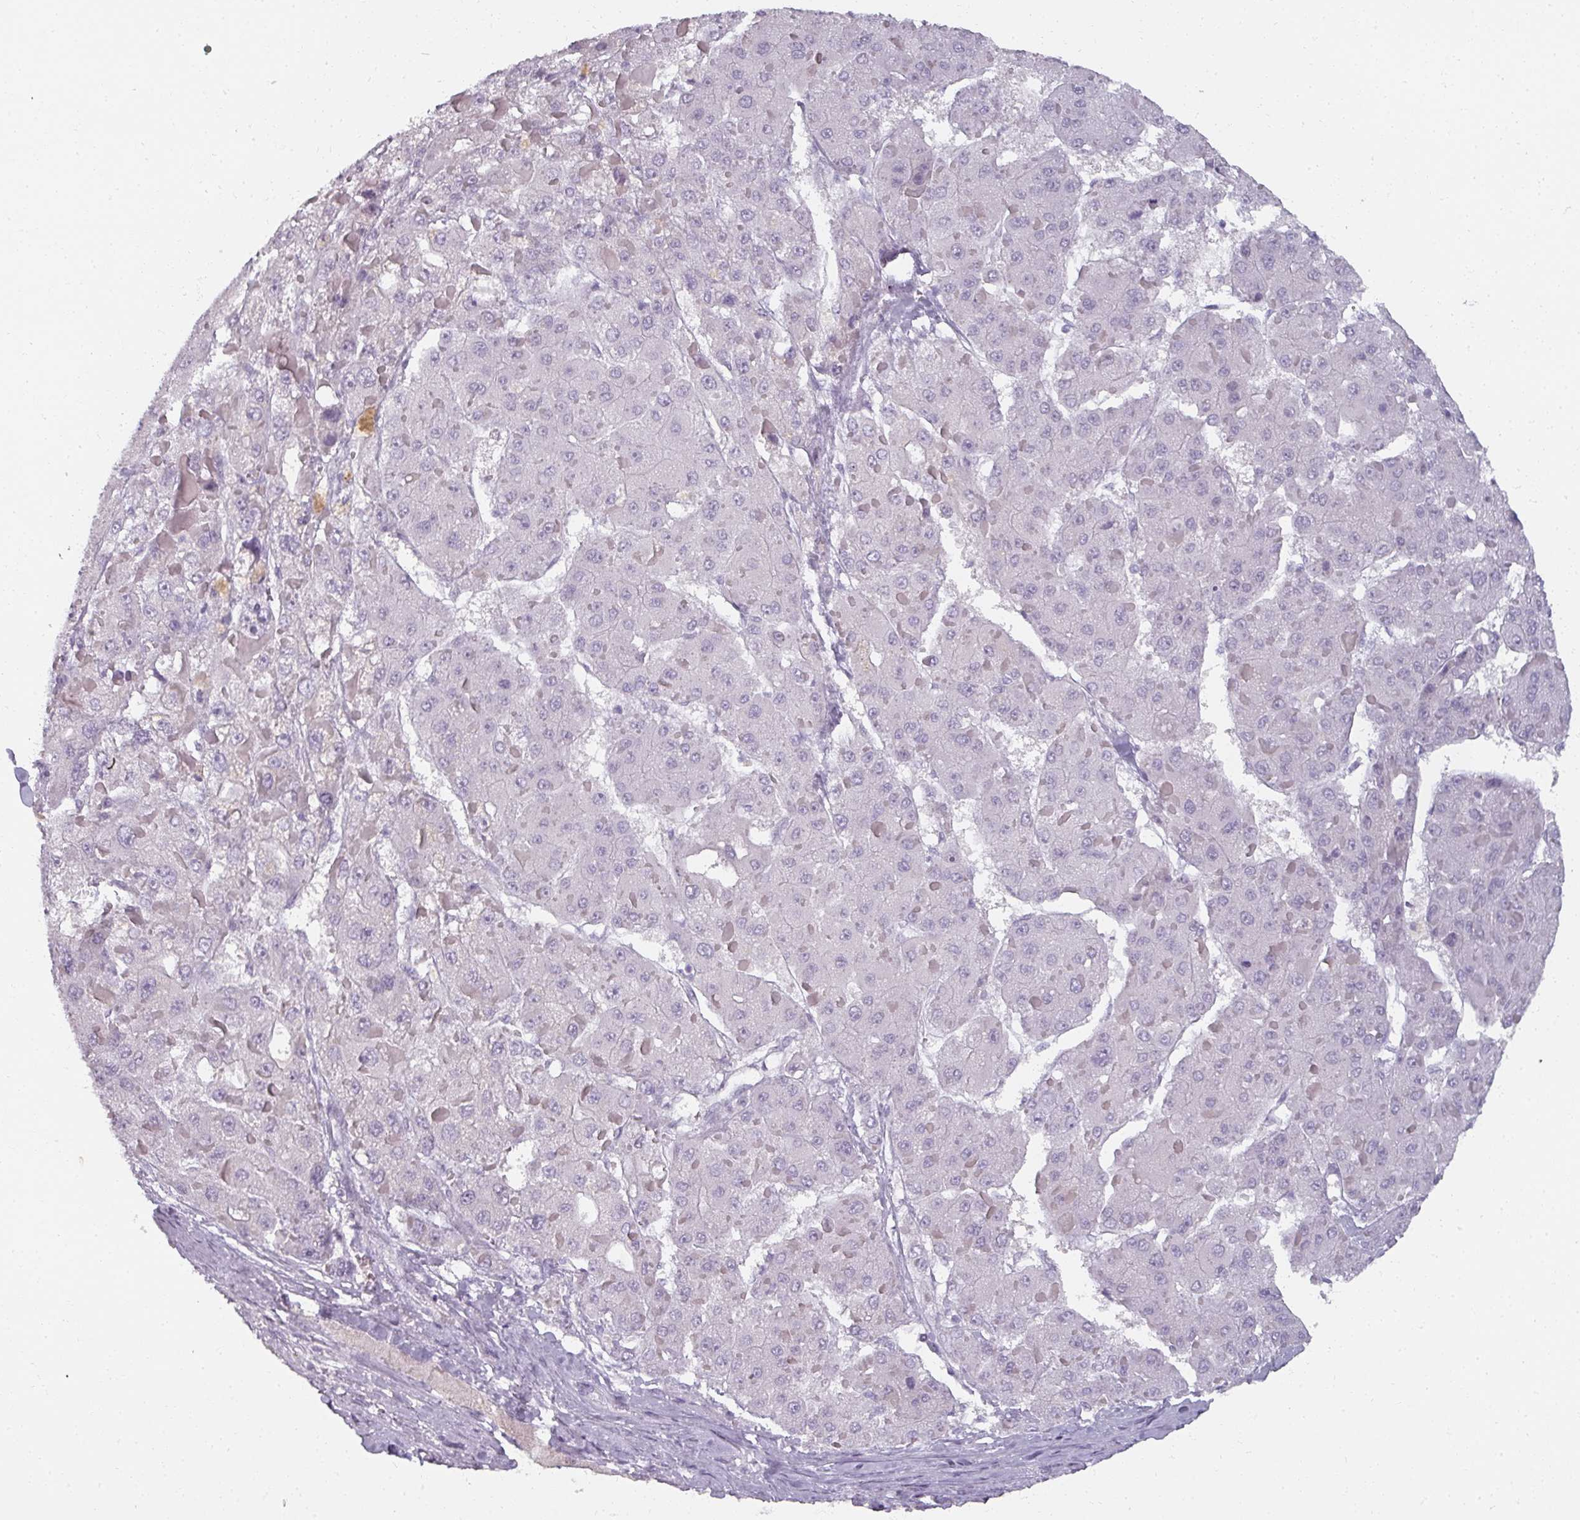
{"staining": {"intensity": "negative", "quantity": "none", "location": "none"}, "tissue": "liver cancer", "cell_type": "Tumor cells", "image_type": "cancer", "snomed": [{"axis": "morphology", "description": "Carcinoma, Hepatocellular, NOS"}, {"axis": "topography", "description": "Liver"}], "caption": "Liver cancer (hepatocellular carcinoma) was stained to show a protein in brown. There is no significant expression in tumor cells. (DAB immunohistochemistry with hematoxylin counter stain).", "gene": "REG3G", "patient": {"sex": "female", "age": 73}}